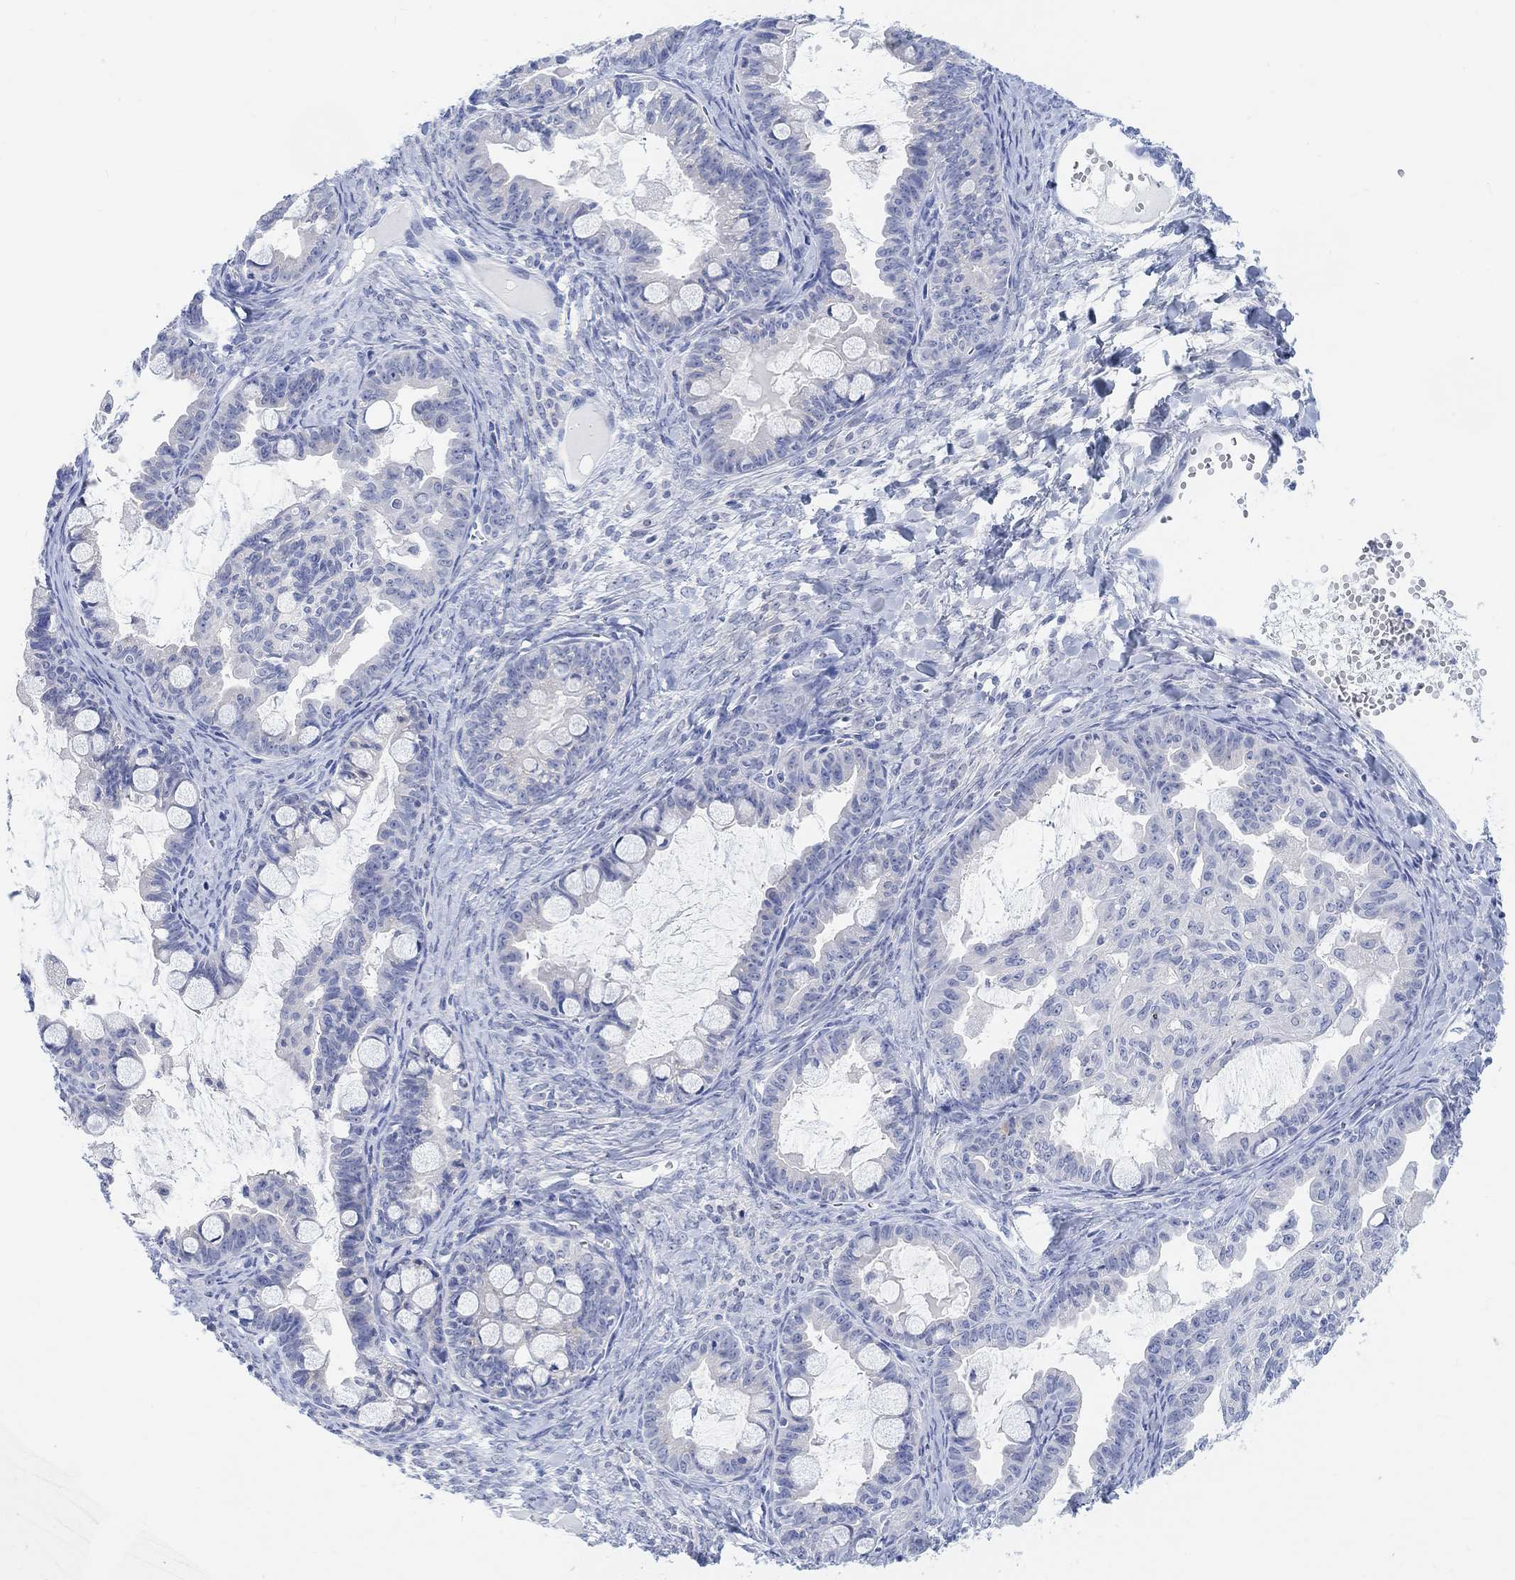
{"staining": {"intensity": "negative", "quantity": "none", "location": "none"}, "tissue": "ovarian cancer", "cell_type": "Tumor cells", "image_type": "cancer", "snomed": [{"axis": "morphology", "description": "Cystadenocarcinoma, mucinous, NOS"}, {"axis": "topography", "description": "Ovary"}], "caption": "Immunohistochemistry (IHC) micrograph of human ovarian cancer (mucinous cystadenocarcinoma) stained for a protein (brown), which reveals no staining in tumor cells.", "gene": "ENO4", "patient": {"sex": "female", "age": 63}}